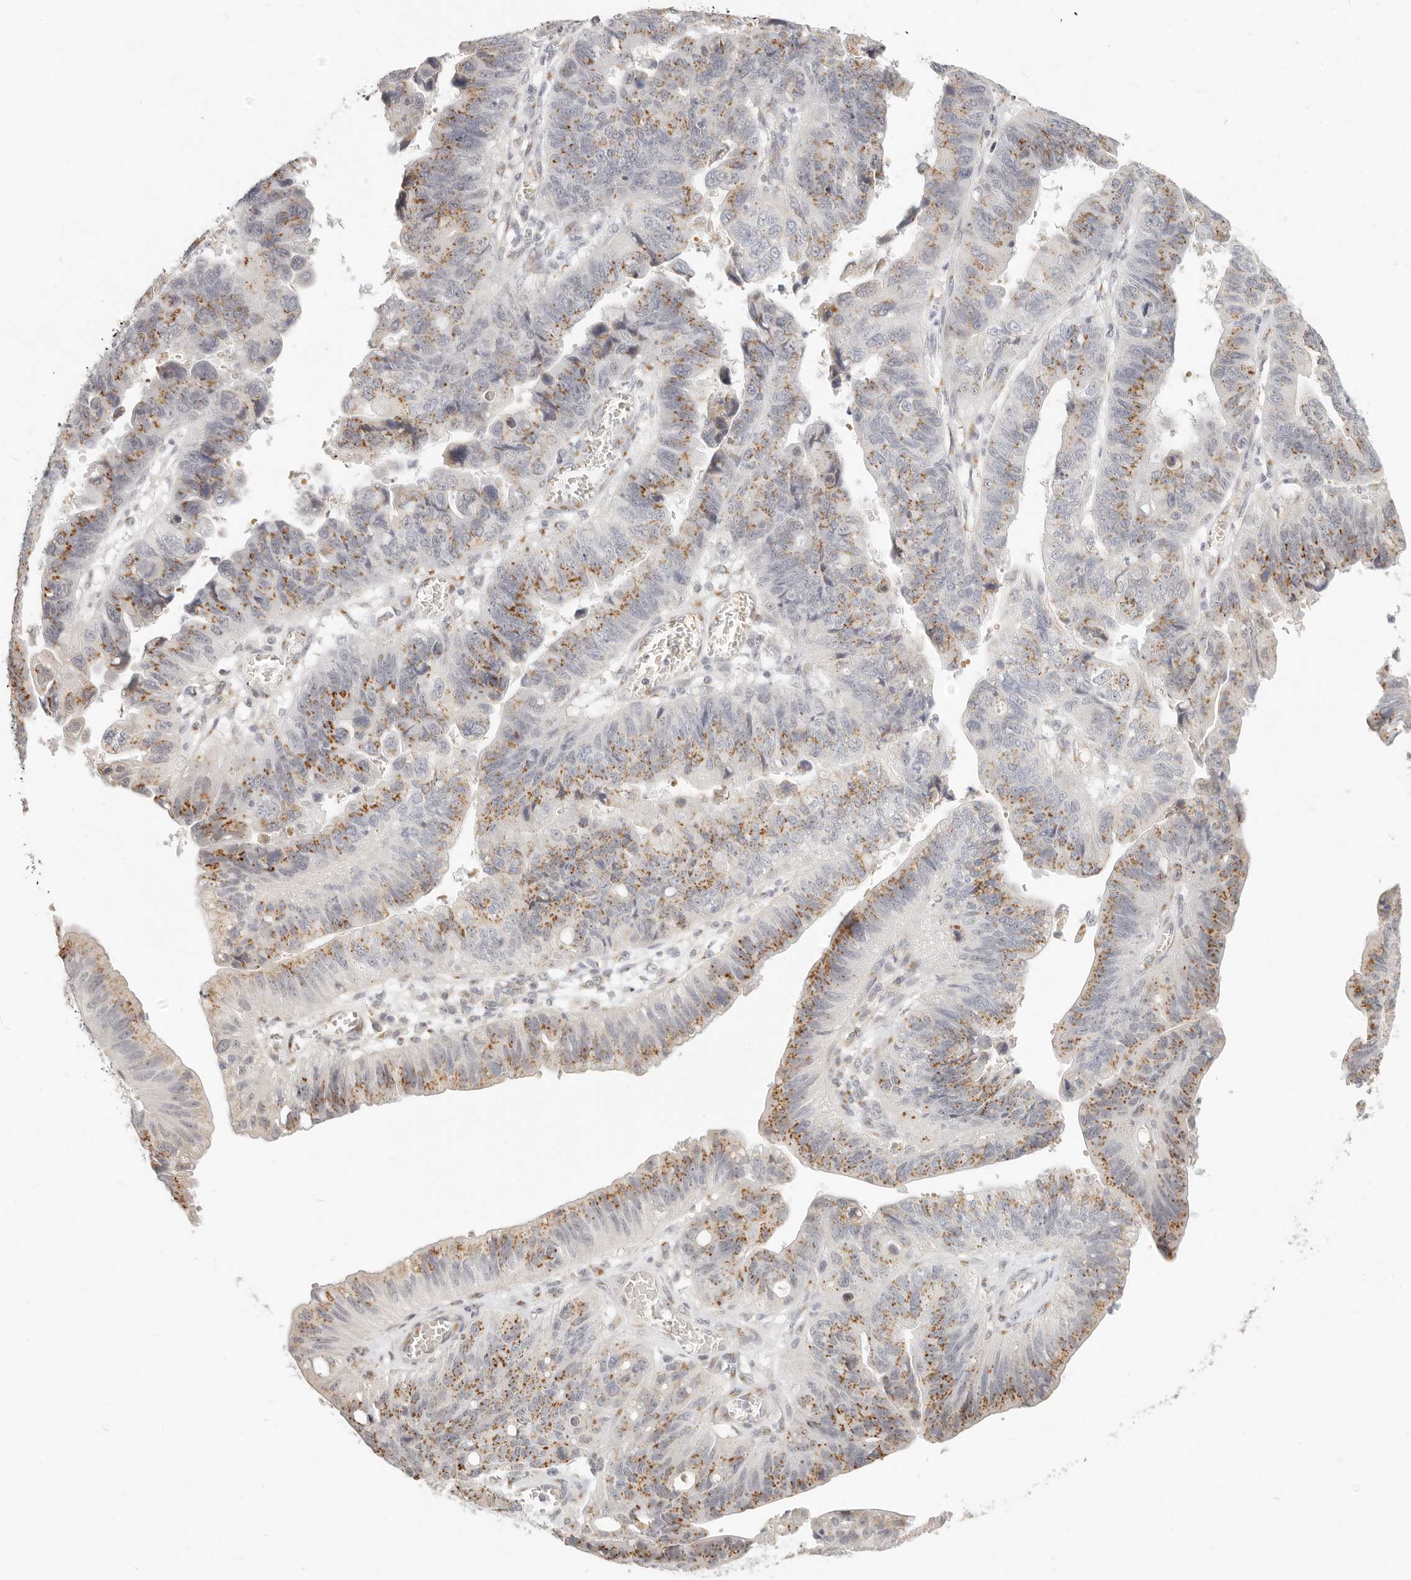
{"staining": {"intensity": "moderate", "quantity": ">75%", "location": "cytoplasmic/membranous"}, "tissue": "stomach cancer", "cell_type": "Tumor cells", "image_type": "cancer", "snomed": [{"axis": "morphology", "description": "Adenocarcinoma, NOS"}, {"axis": "topography", "description": "Stomach"}], "caption": "This image exhibits IHC staining of human stomach cancer (adenocarcinoma), with medium moderate cytoplasmic/membranous expression in about >75% of tumor cells.", "gene": "FAM20B", "patient": {"sex": "male", "age": 59}}